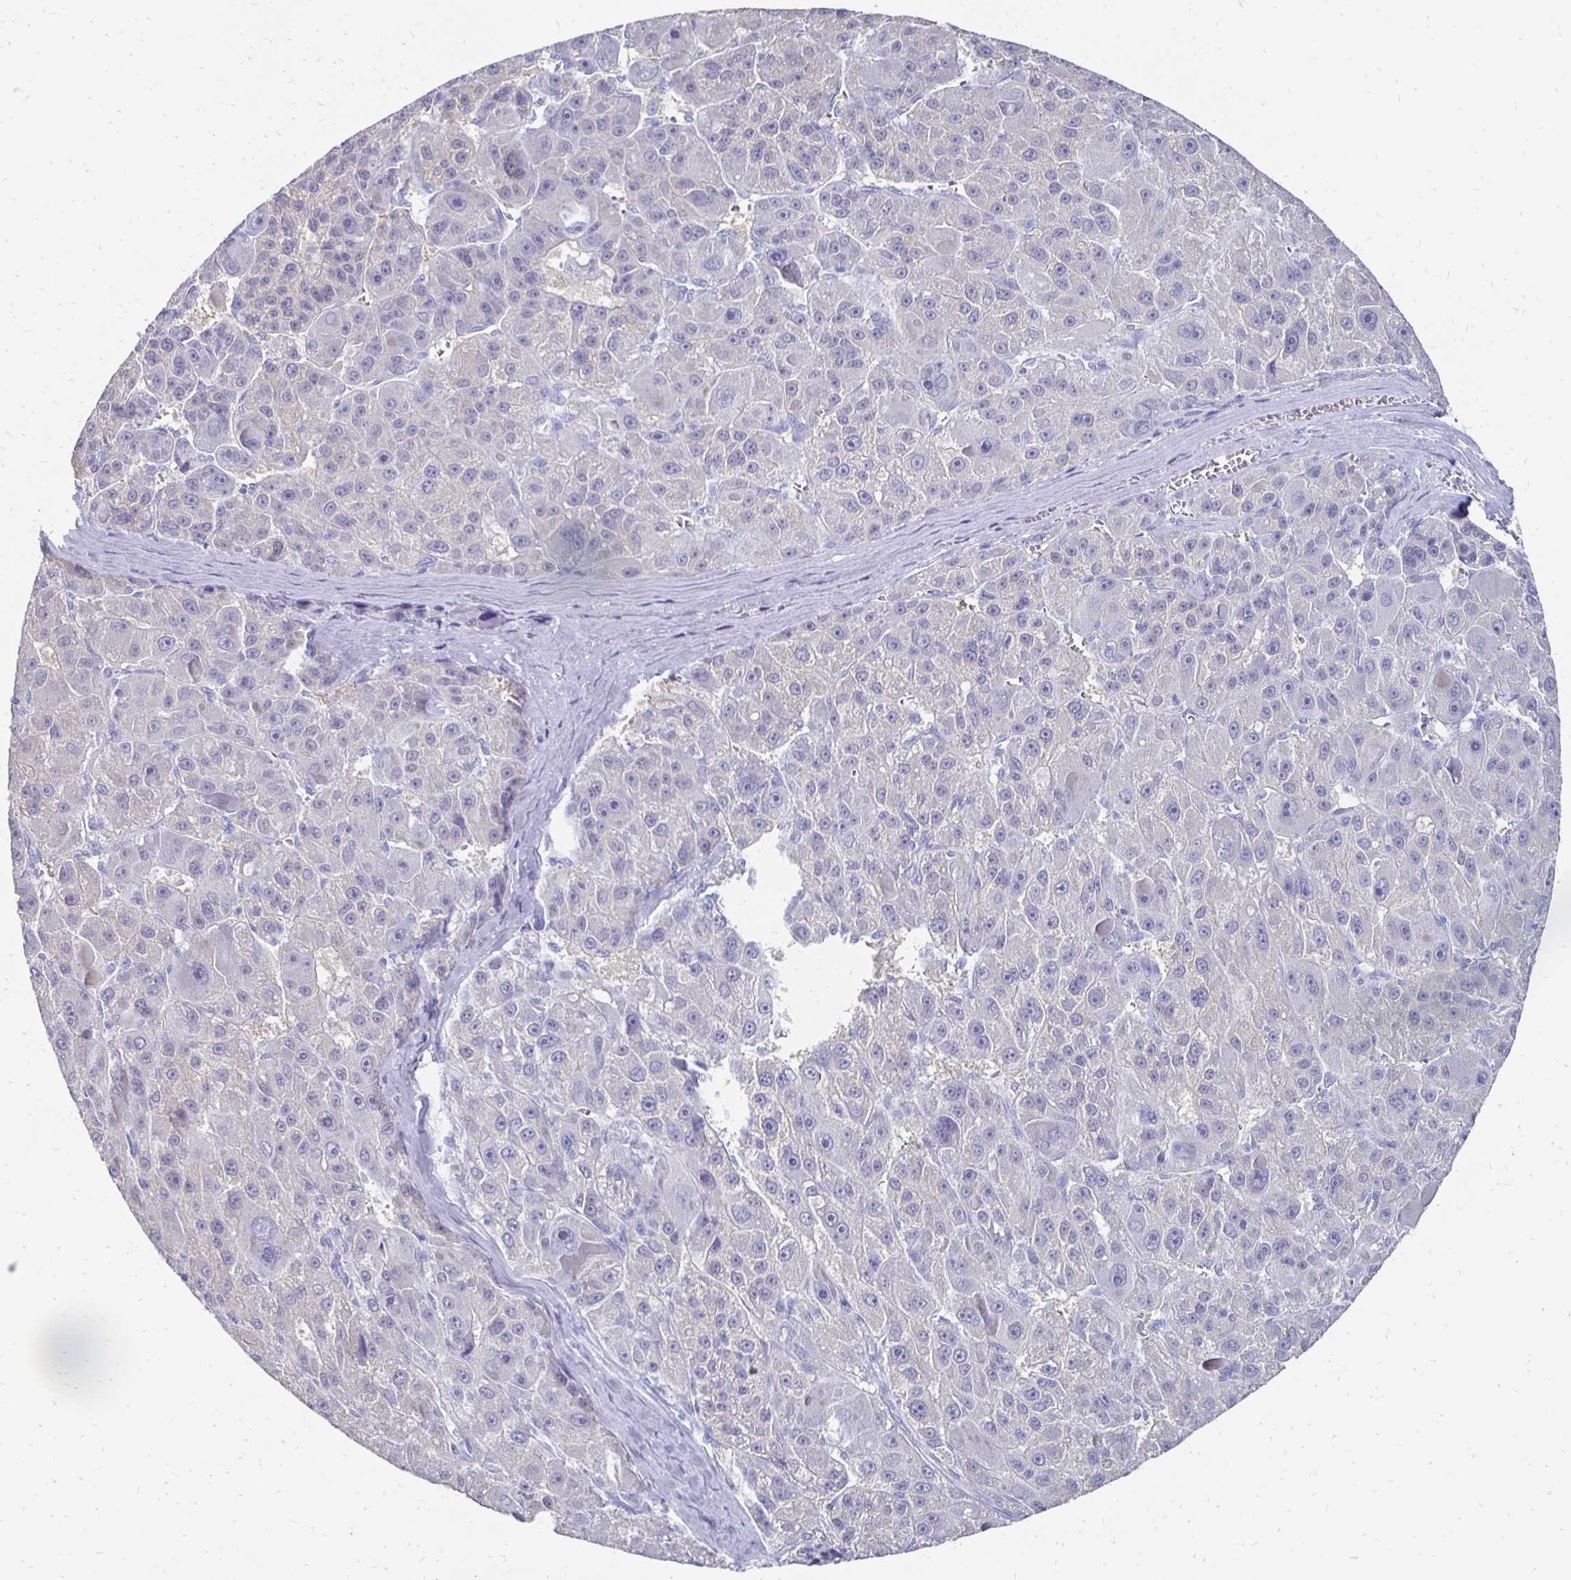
{"staining": {"intensity": "negative", "quantity": "none", "location": "none"}, "tissue": "liver cancer", "cell_type": "Tumor cells", "image_type": "cancer", "snomed": [{"axis": "morphology", "description": "Carcinoma, Hepatocellular, NOS"}, {"axis": "topography", "description": "Liver"}], "caption": "High power microscopy image of an immunohistochemistry image of liver hepatocellular carcinoma, revealing no significant positivity in tumor cells.", "gene": "SYCP3", "patient": {"sex": "male", "age": 76}}